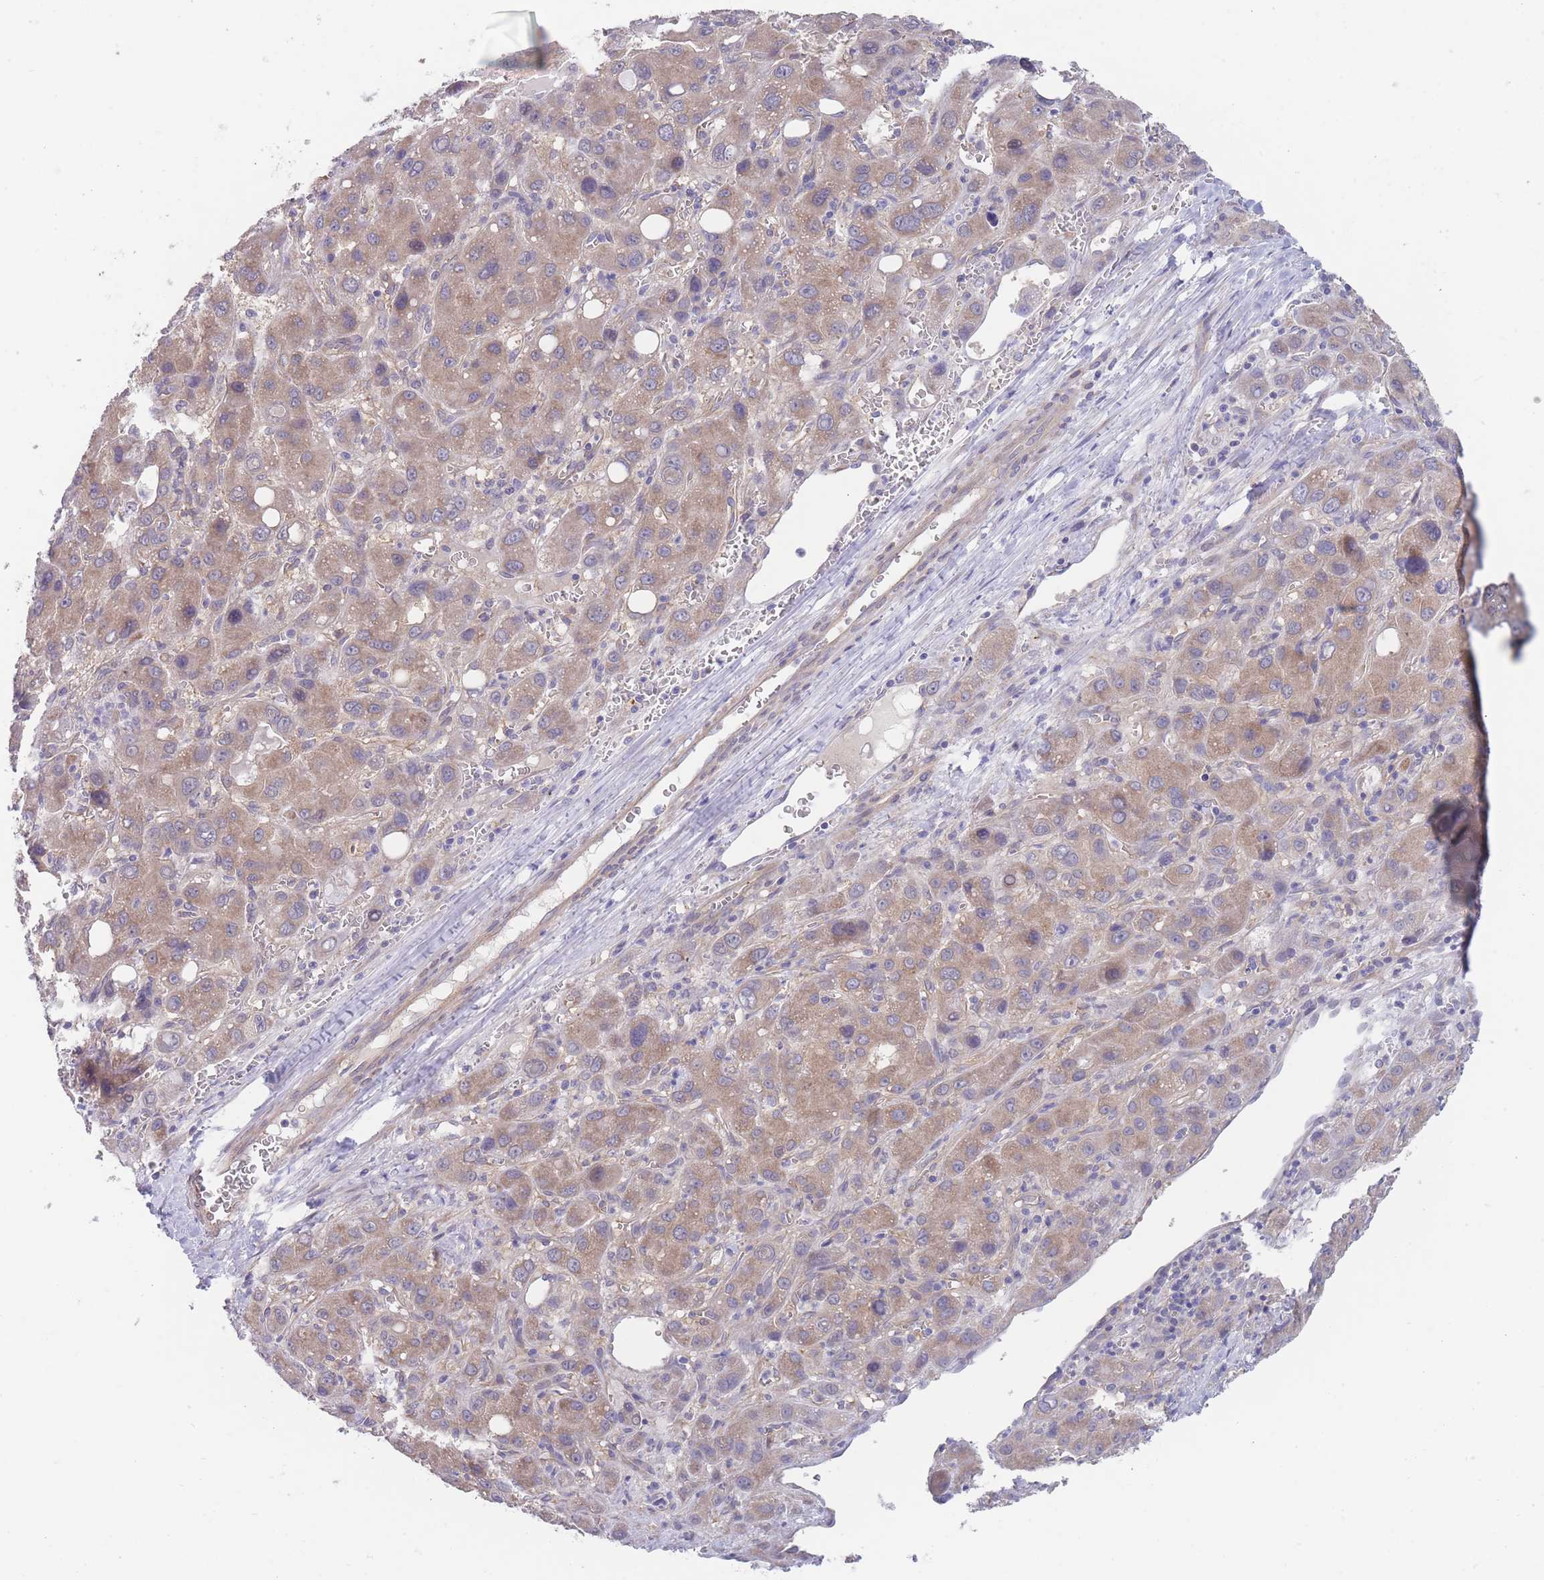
{"staining": {"intensity": "moderate", "quantity": ">75%", "location": "cytoplasmic/membranous"}, "tissue": "liver cancer", "cell_type": "Tumor cells", "image_type": "cancer", "snomed": [{"axis": "morphology", "description": "Carcinoma, Hepatocellular, NOS"}, {"axis": "topography", "description": "Liver"}], "caption": "The immunohistochemical stain highlights moderate cytoplasmic/membranous staining in tumor cells of liver cancer (hepatocellular carcinoma) tissue.", "gene": "ZNF281", "patient": {"sex": "male", "age": 55}}